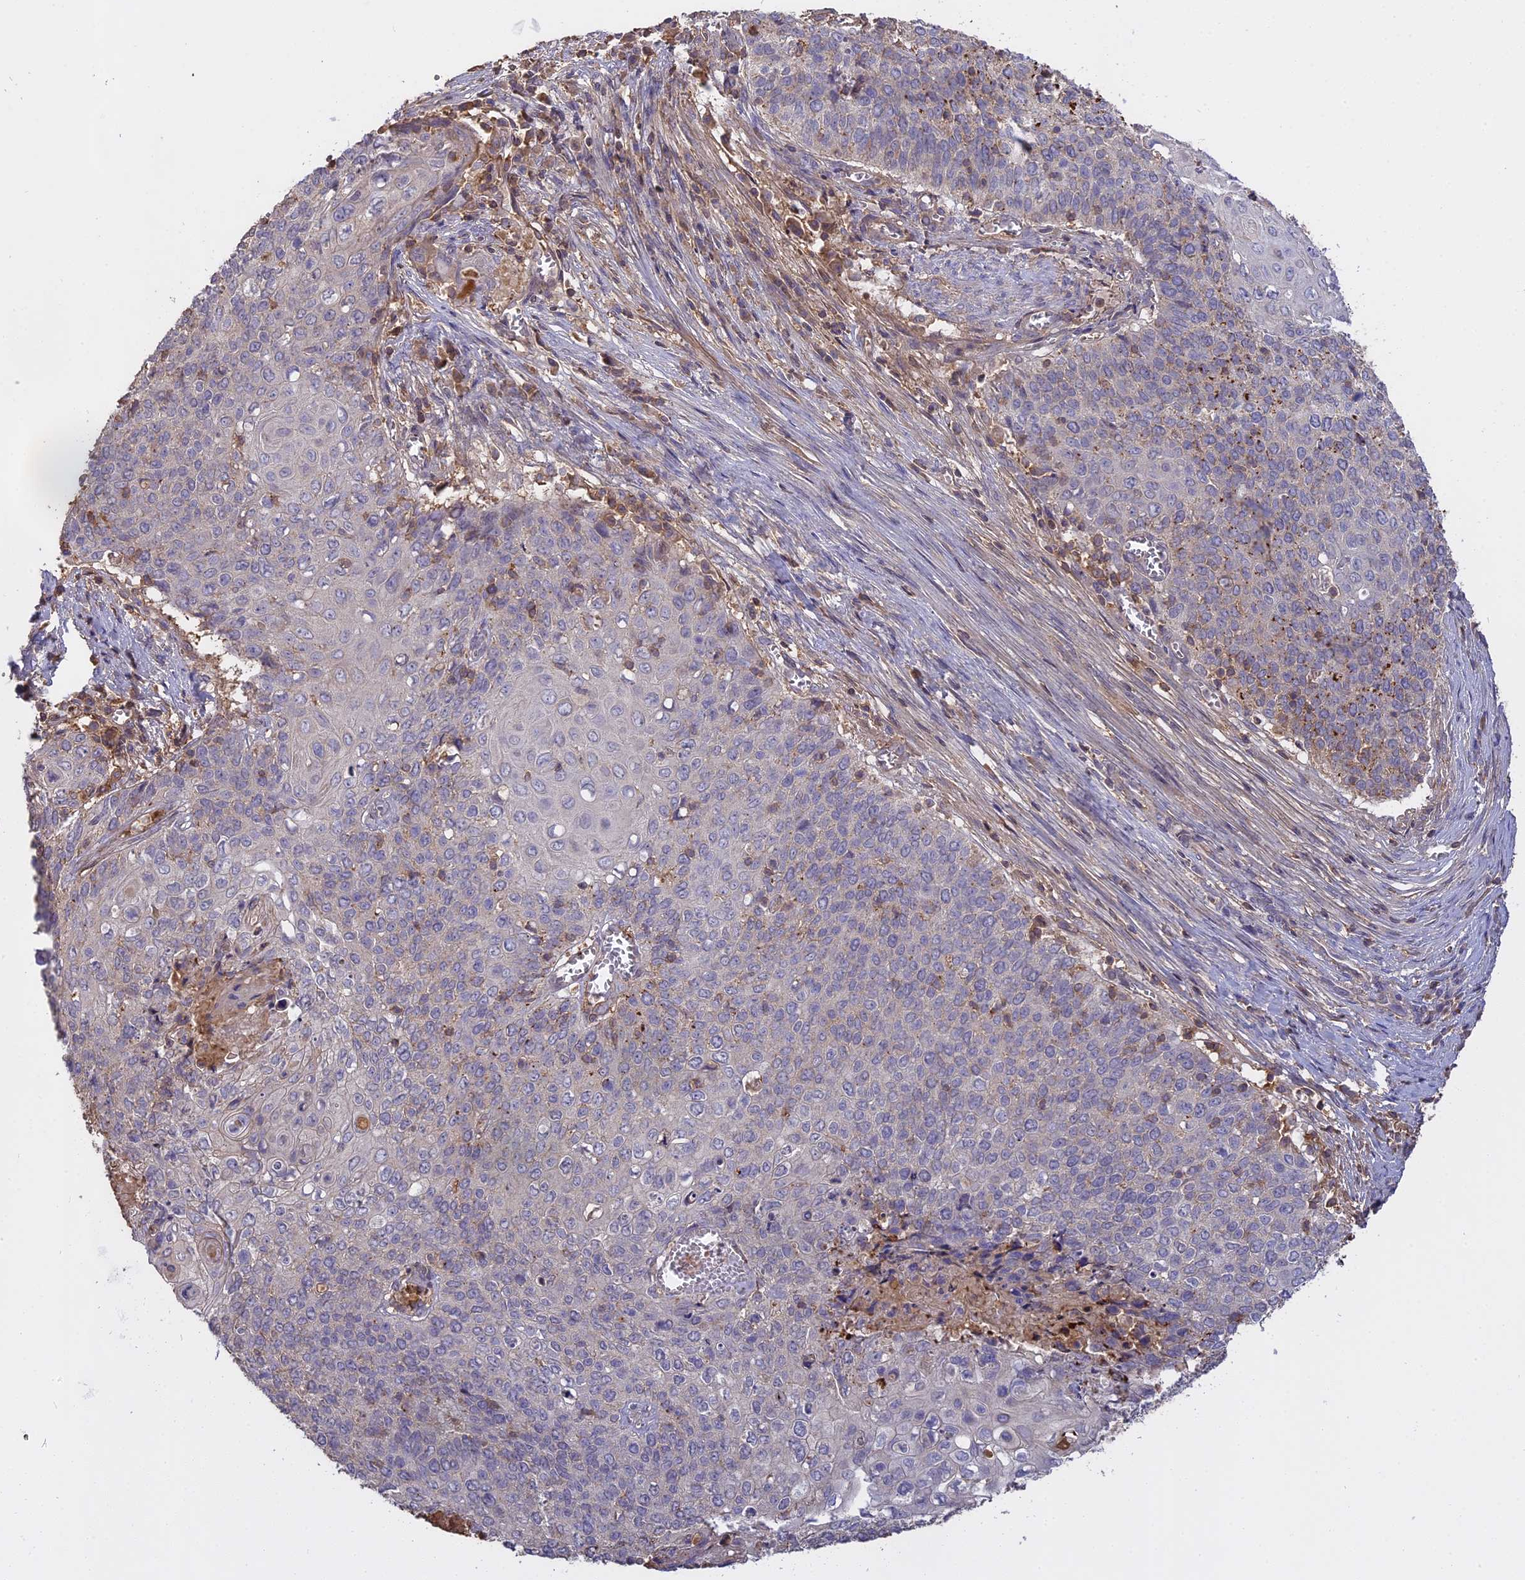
{"staining": {"intensity": "negative", "quantity": "none", "location": "none"}, "tissue": "cervical cancer", "cell_type": "Tumor cells", "image_type": "cancer", "snomed": [{"axis": "morphology", "description": "Squamous cell carcinoma, NOS"}, {"axis": "topography", "description": "Cervix"}], "caption": "A high-resolution histopathology image shows immunohistochemistry staining of cervical cancer, which exhibits no significant positivity in tumor cells.", "gene": "CFAP119", "patient": {"sex": "female", "age": 39}}